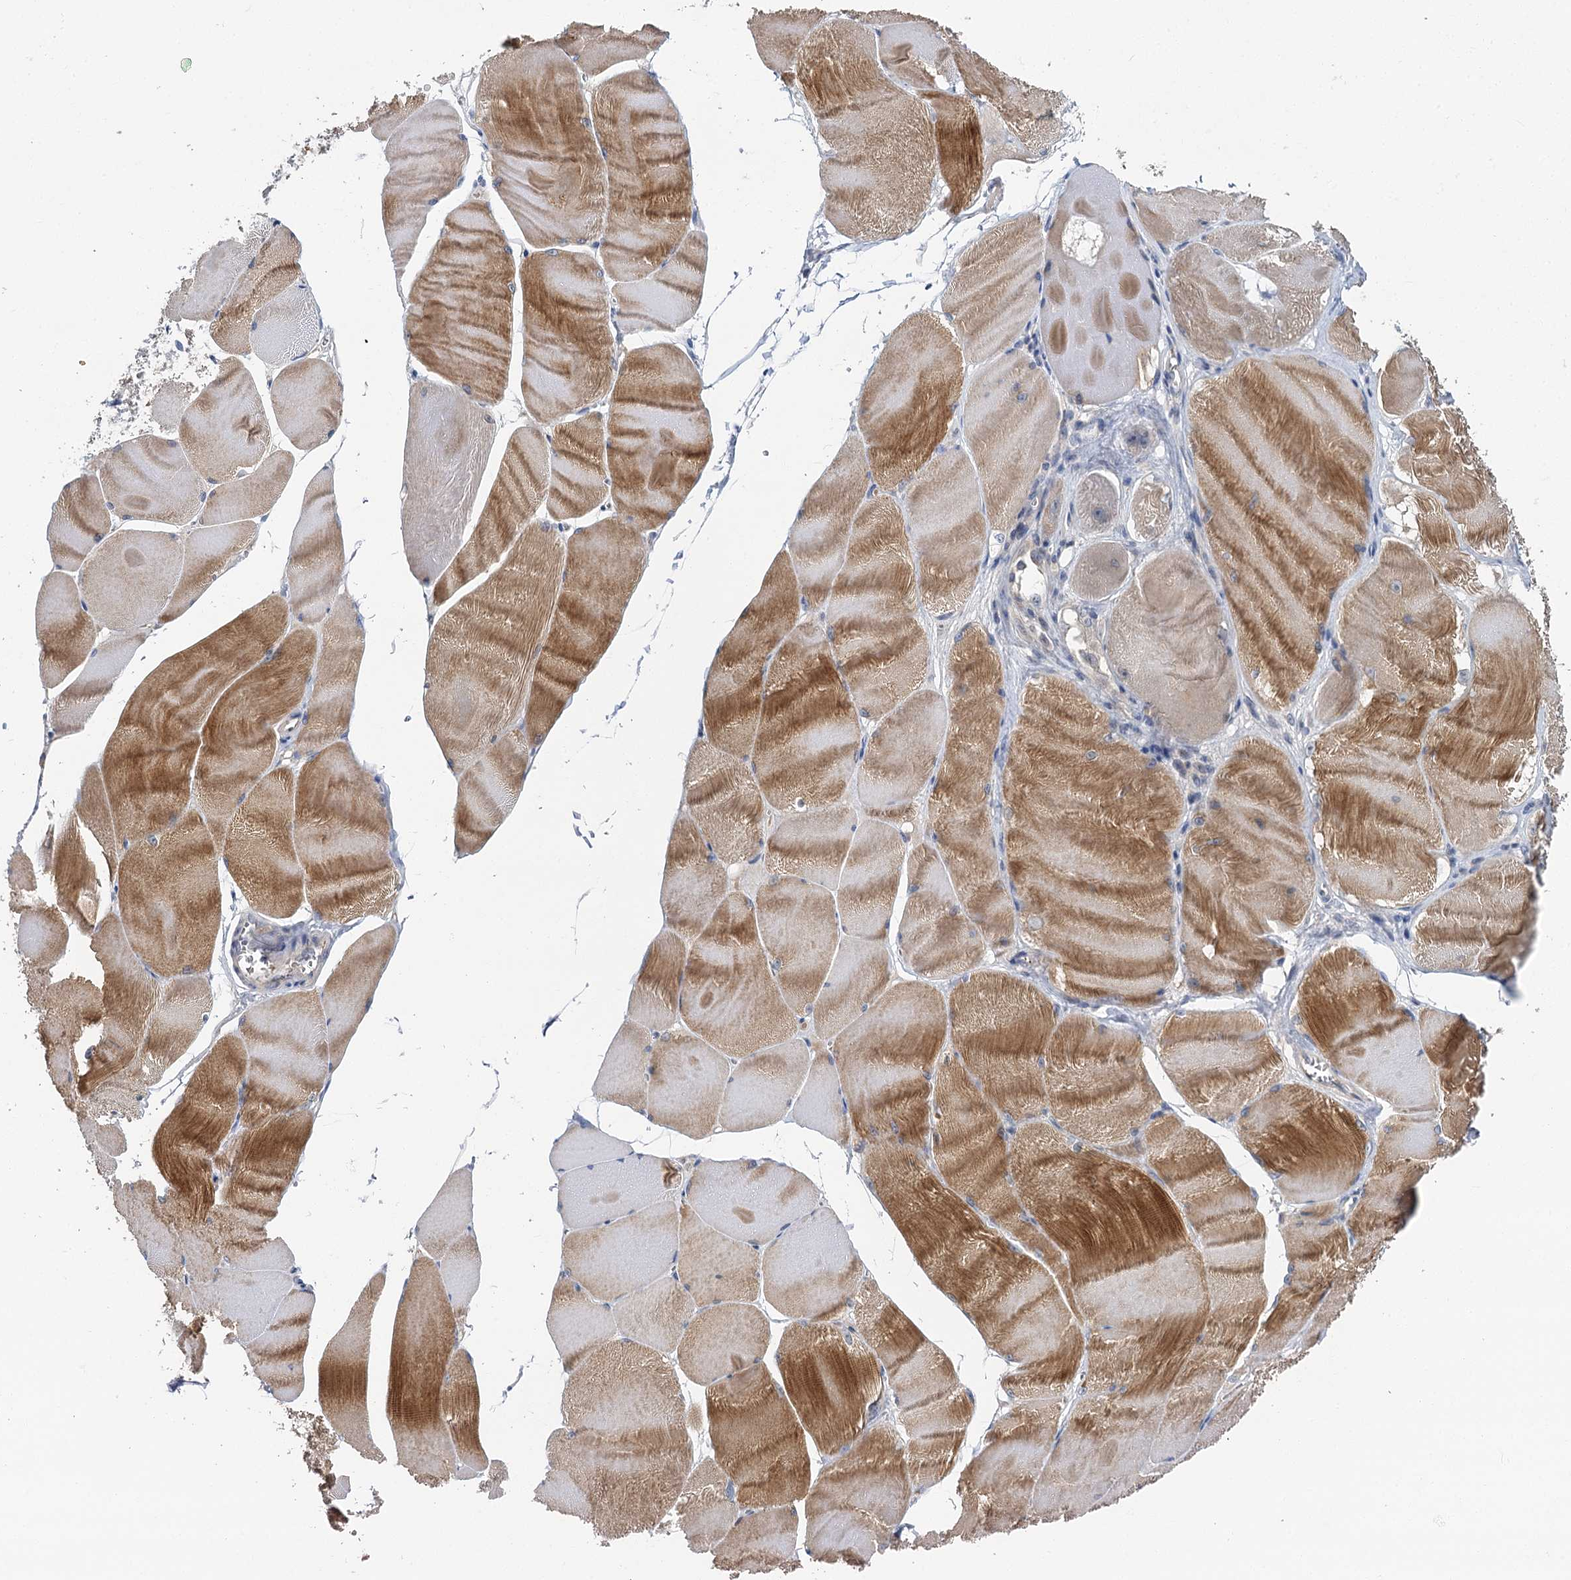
{"staining": {"intensity": "strong", "quantity": "25%-75%", "location": "cytoplasmic/membranous"}, "tissue": "skeletal muscle", "cell_type": "Myocytes", "image_type": "normal", "snomed": [{"axis": "morphology", "description": "Normal tissue, NOS"}, {"axis": "morphology", "description": "Basal cell carcinoma"}, {"axis": "topography", "description": "Skeletal muscle"}], "caption": "Unremarkable skeletal muscle displays strong cytoplasmic/membranous staining in about 25%-75% of myocytes, visualized by immunohistochemistry. The staining was performed using DAB (3,3'-diaminobenzidine) to visualize the protein expression in brown, while the nuclei were stained in blue with hematoxylin (Magnification: 20x).", "gene": "SPINK9", "patient": {"sex": "female", "age": 64}}